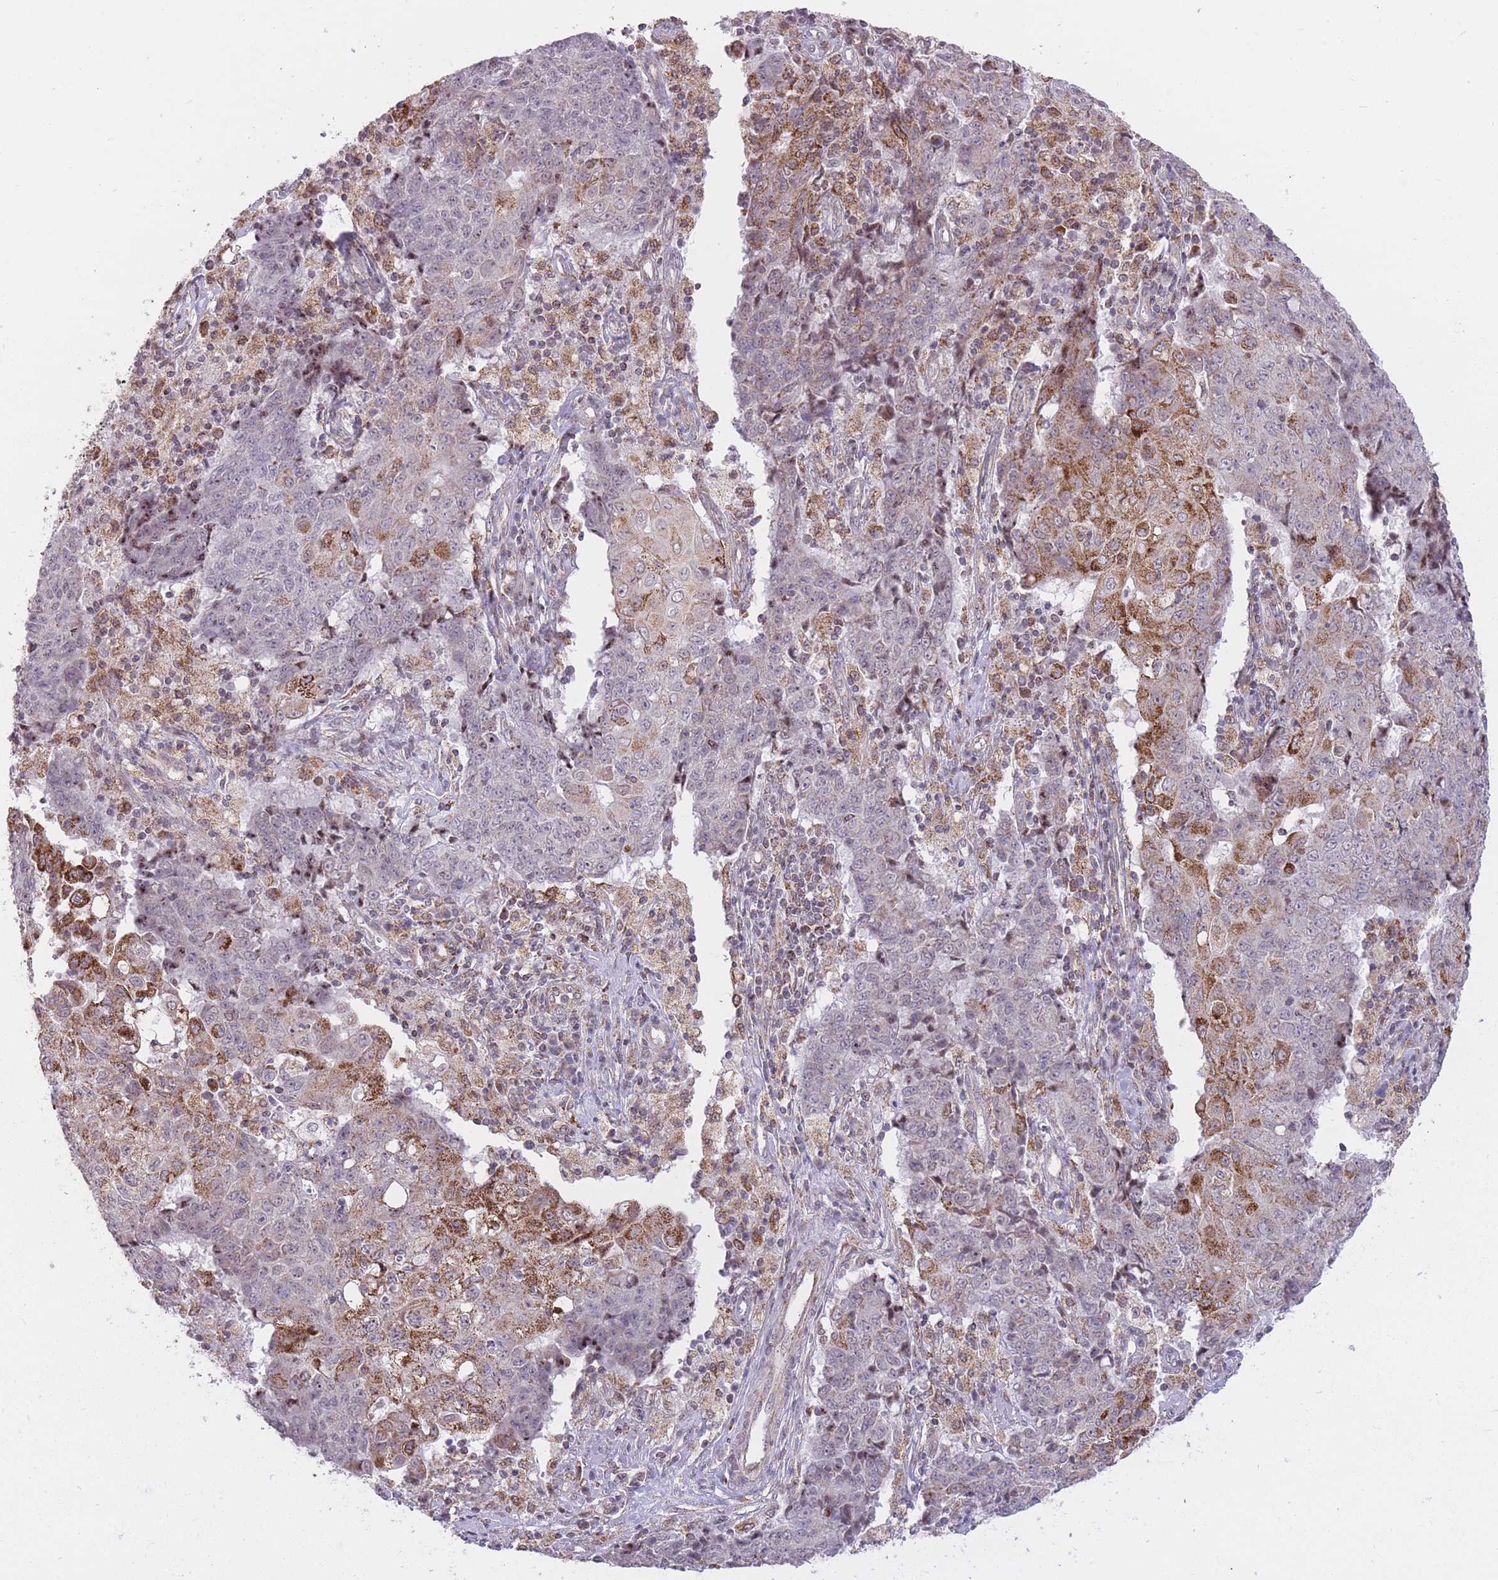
{"staining": {"intensity": "moderate", "quantity": ">75%", "location": "cytoplasmic/membranous"}, "tissue": "ovarian cancer", "cell_type": "Tumor cells", "image_type": "cancer", "snomed": [{"axis": "morphology", "description": "Carcinoma, endometroid"}, {"axis": "topography", "description": "Ovary"}], "caption": "Immunohistochemical staining of human ovarian cancer exhibits medium levels of moderate cytoplasmic/membranous staining in about >75% of tumor cells.", "gene": "DPYSL4", "patient": {"sex": "female", "age": 42}}